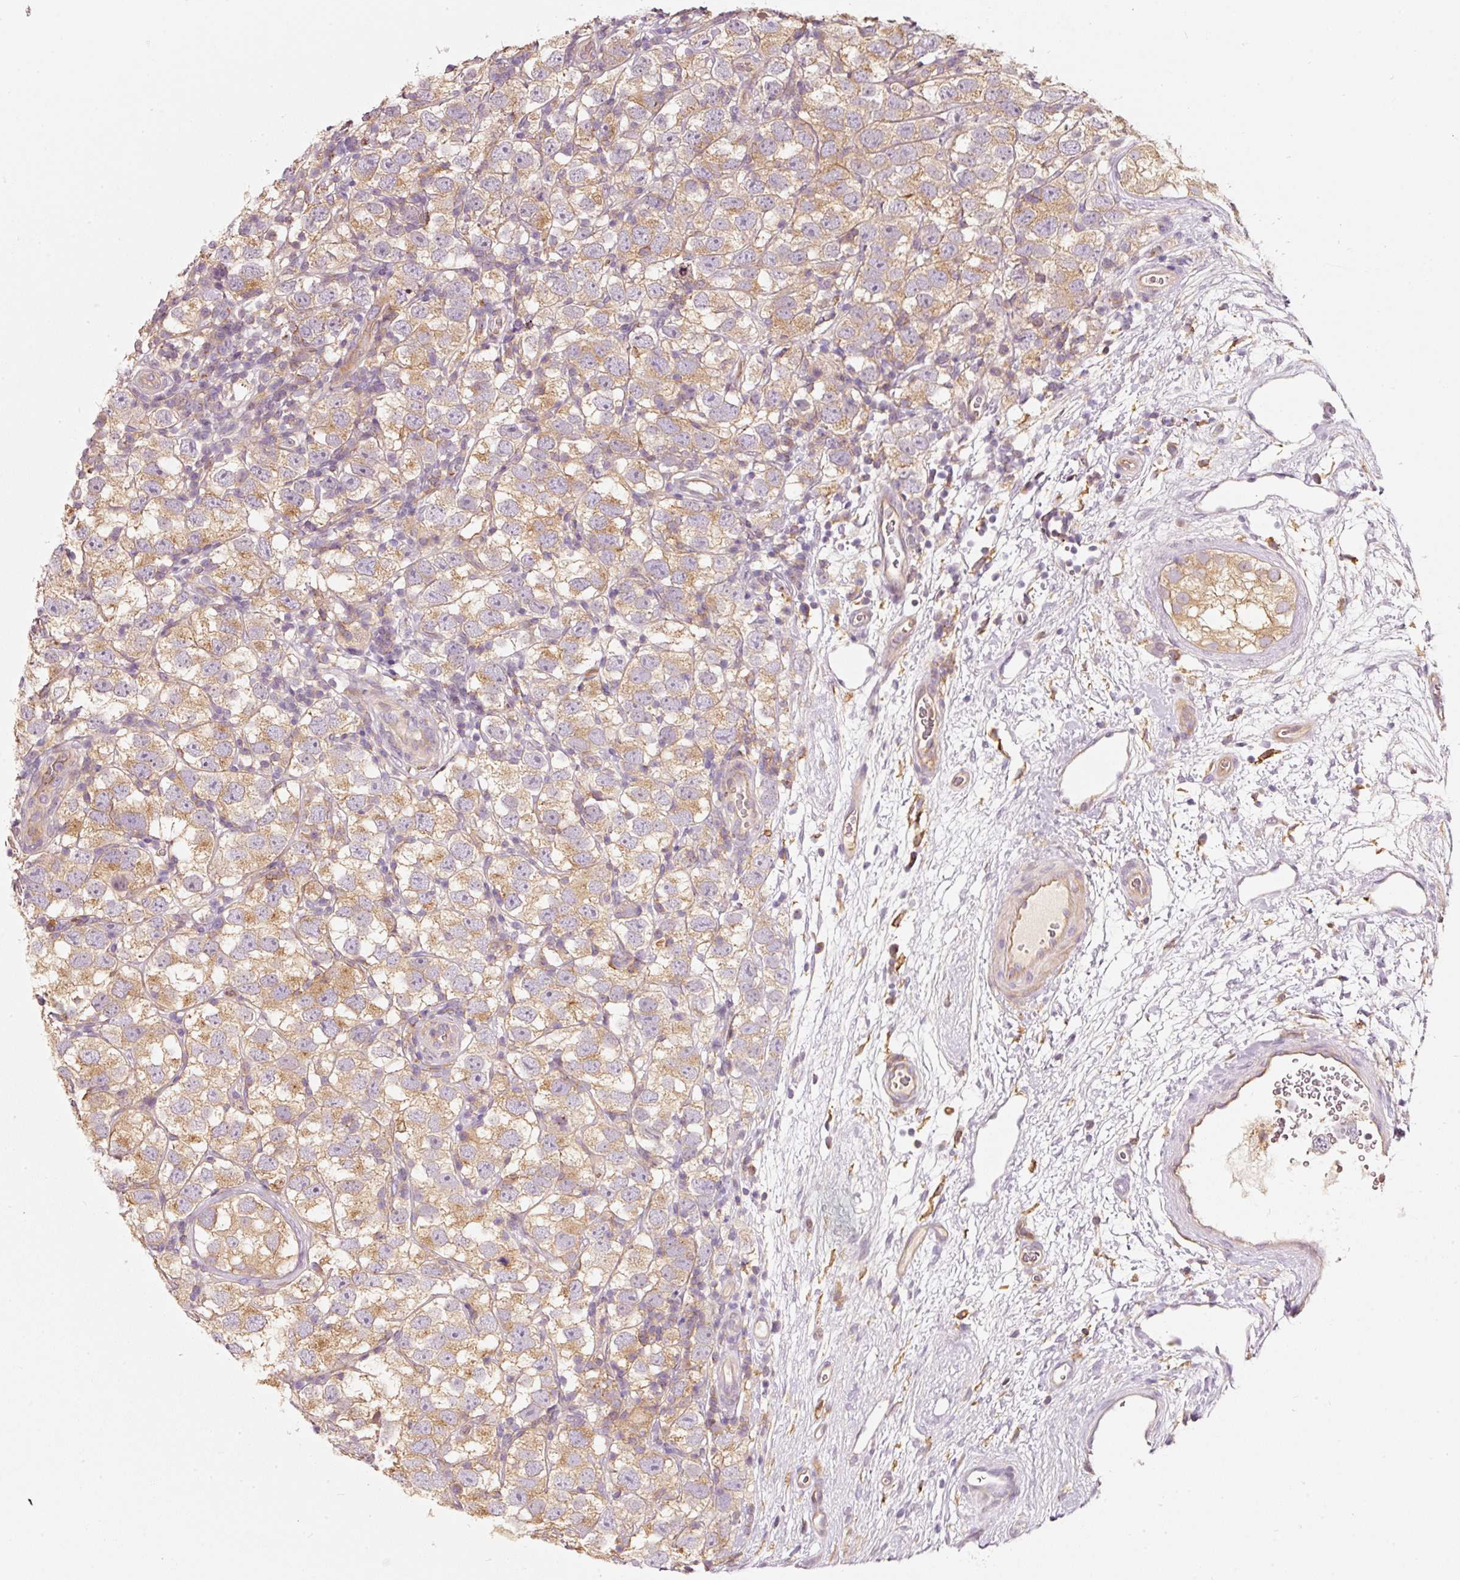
{"staining": {"intensity": "moderate", "quantity": "25%-75%", "location": "cytoplasmic/membranous"}, "tissue": "testis cancer", "cell_type": "Tumor cells", "image_type": "cancer", "snomed": [{"axis": "morphology", "description": "Seminoma, NOS"}, {"axis": "topography", "description": "Testis"}], "caption": "IHC (DAB) staining of seminoma (testis) reveals moderate cytoplasmic/membranous protein positivity in approximately 25%-75% of tumor cells.", "gene": "IQGAP2", "patient": {"sex": "male", "age": 26}}